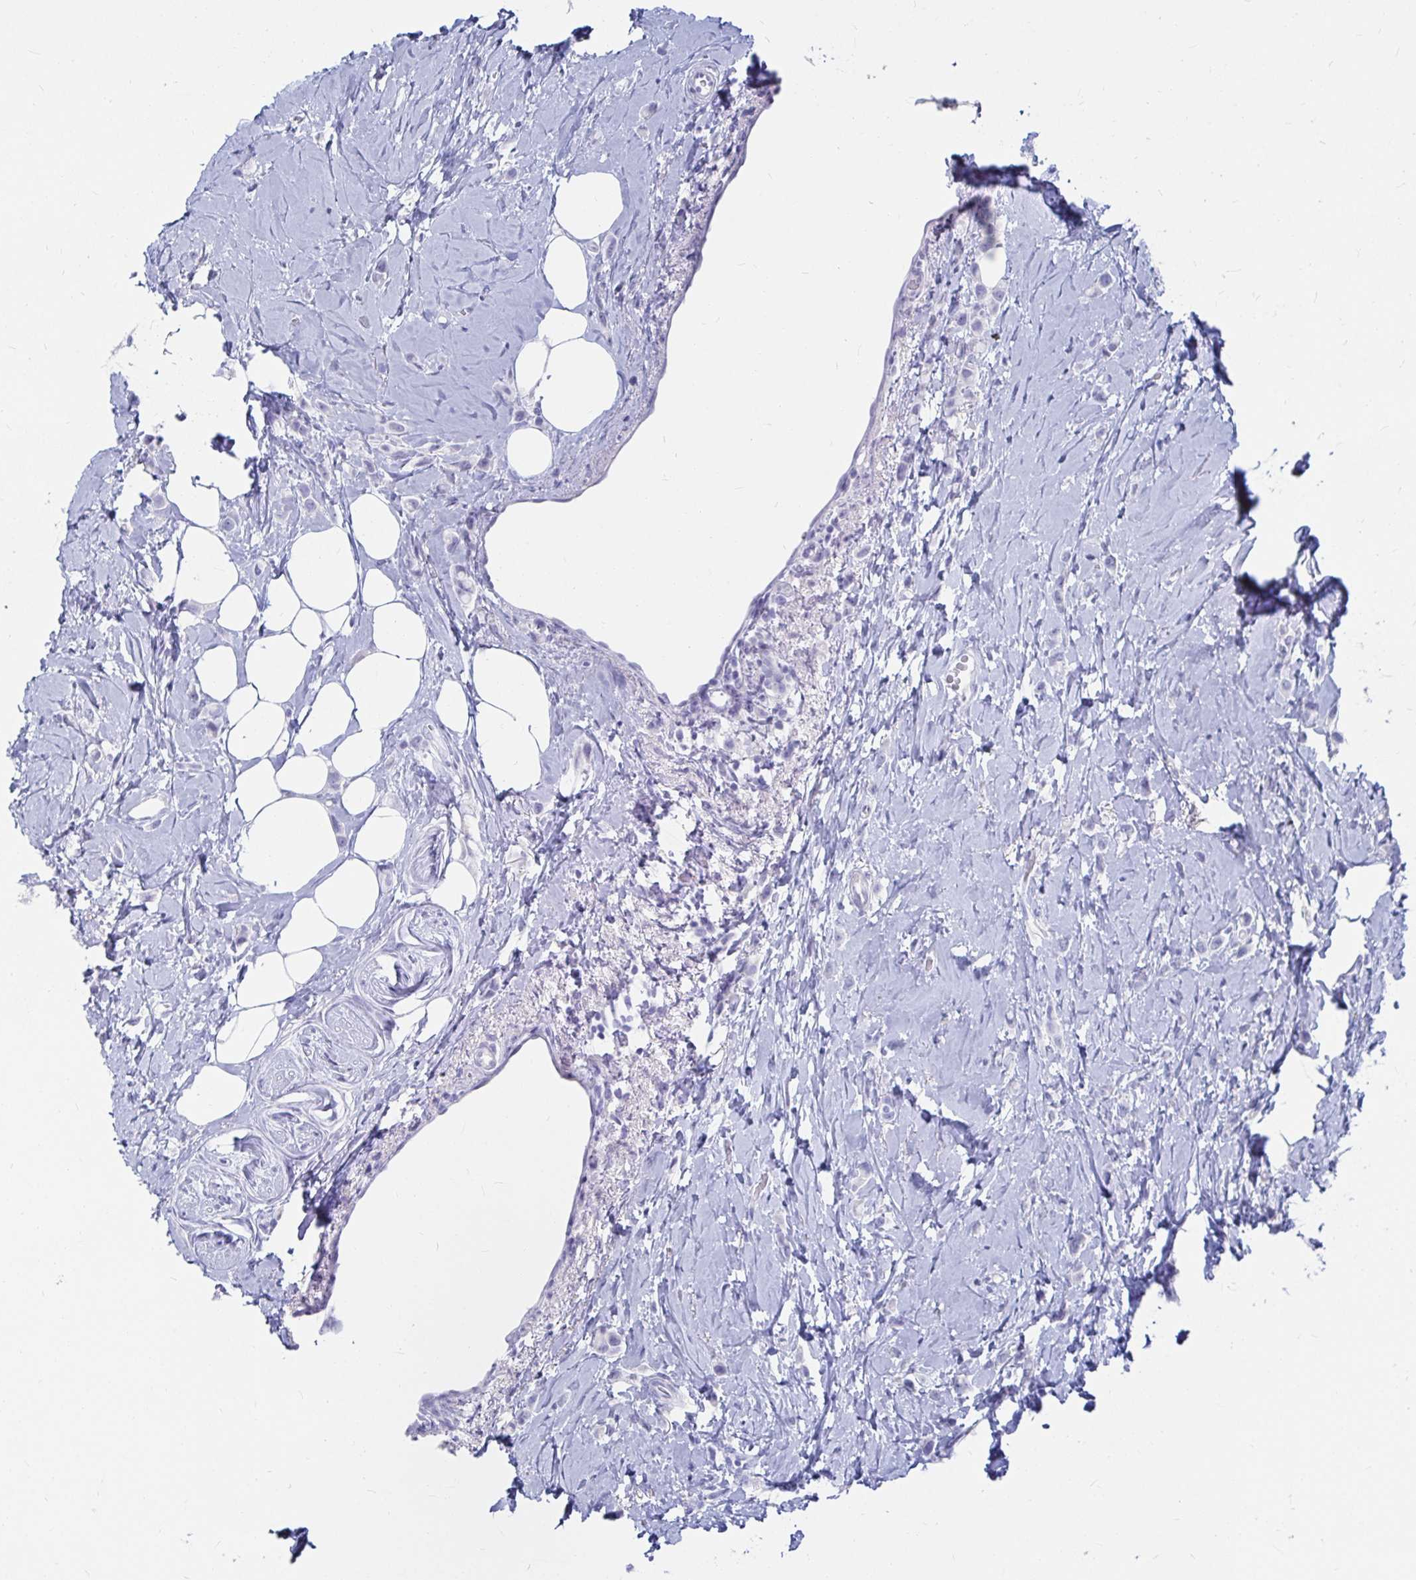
{"staining": {"intensity": "negative", "quantity": "none", "location": "none"}, "tissue": "breast cancer", "cell_type": "Tumor cells", "image_type": "cancer", "snomed": [{"axis": "morphology", "description": "Lobular carcinoma"}, {"axis": "topography", "description": "Breast"}], "caption": "Immunohistochemistry (IHC) photomicrograph of human lobular carcinoma (breast) stained for a protein (brown), which demonstrates no positivity in tumor cells.", "gene": "CA9", "patient": {"sex": "female", "age": 66}}